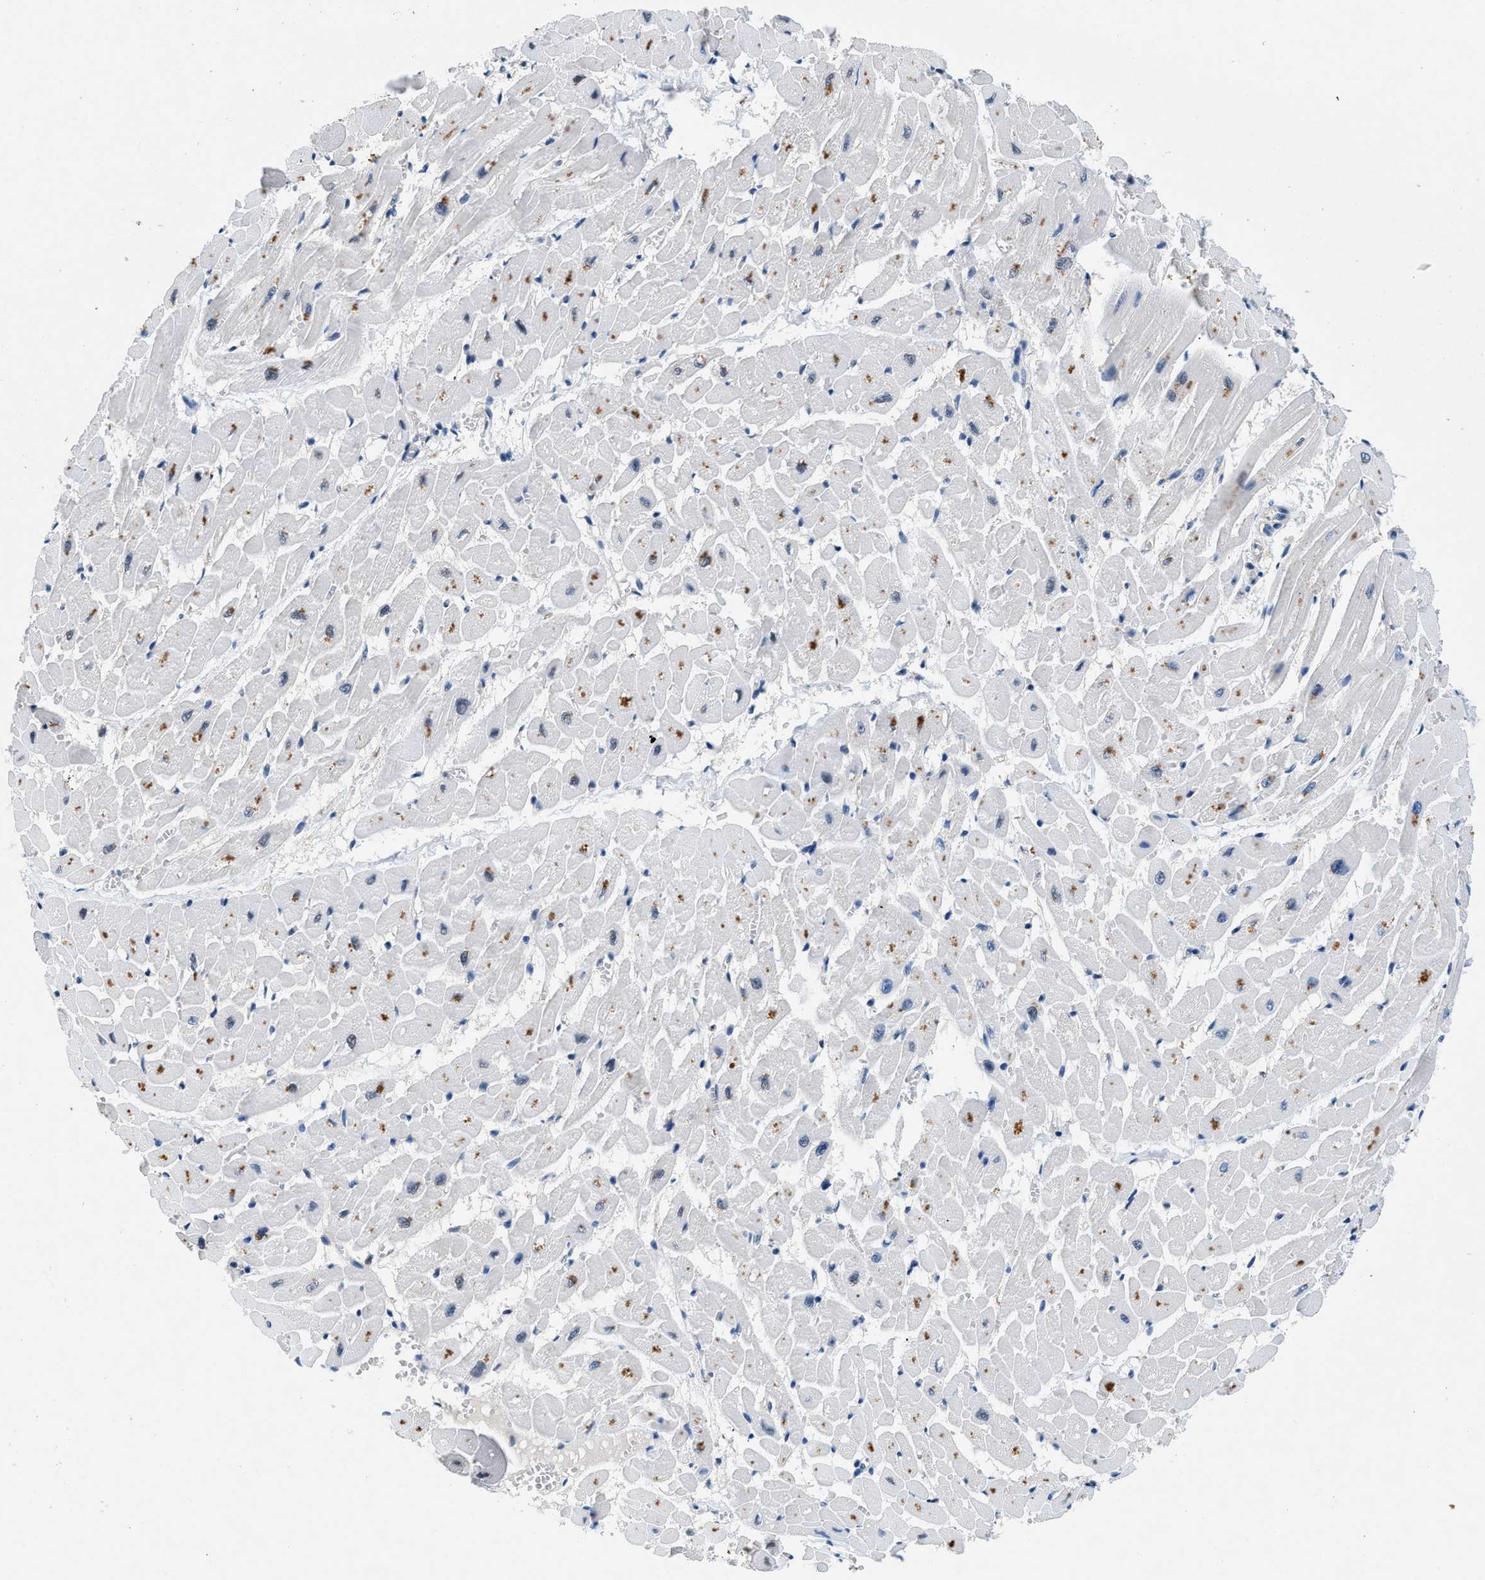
{"staining": {"intensity": "moderate", "quantity": "25%-75%", "location": "cytoplasmic/membranous"}, "tissue": "heart muscle", "cell_type": "Cardiomyocytes", "image_type": "normal", "snomed": [{"axis": "morphology", "description": "Normal tissue, NOS"}, {"axis": "topography", "description": "Heart"}], "caption": "Immunohistochemical staining of unremarkable heart muscle shows moderate cytoplasmic/membranous protein positivity in approximately 25%-75% of cardiomyocytes.", "gene": "COPS2", "patient": {"sex": "male", "age": 45}}